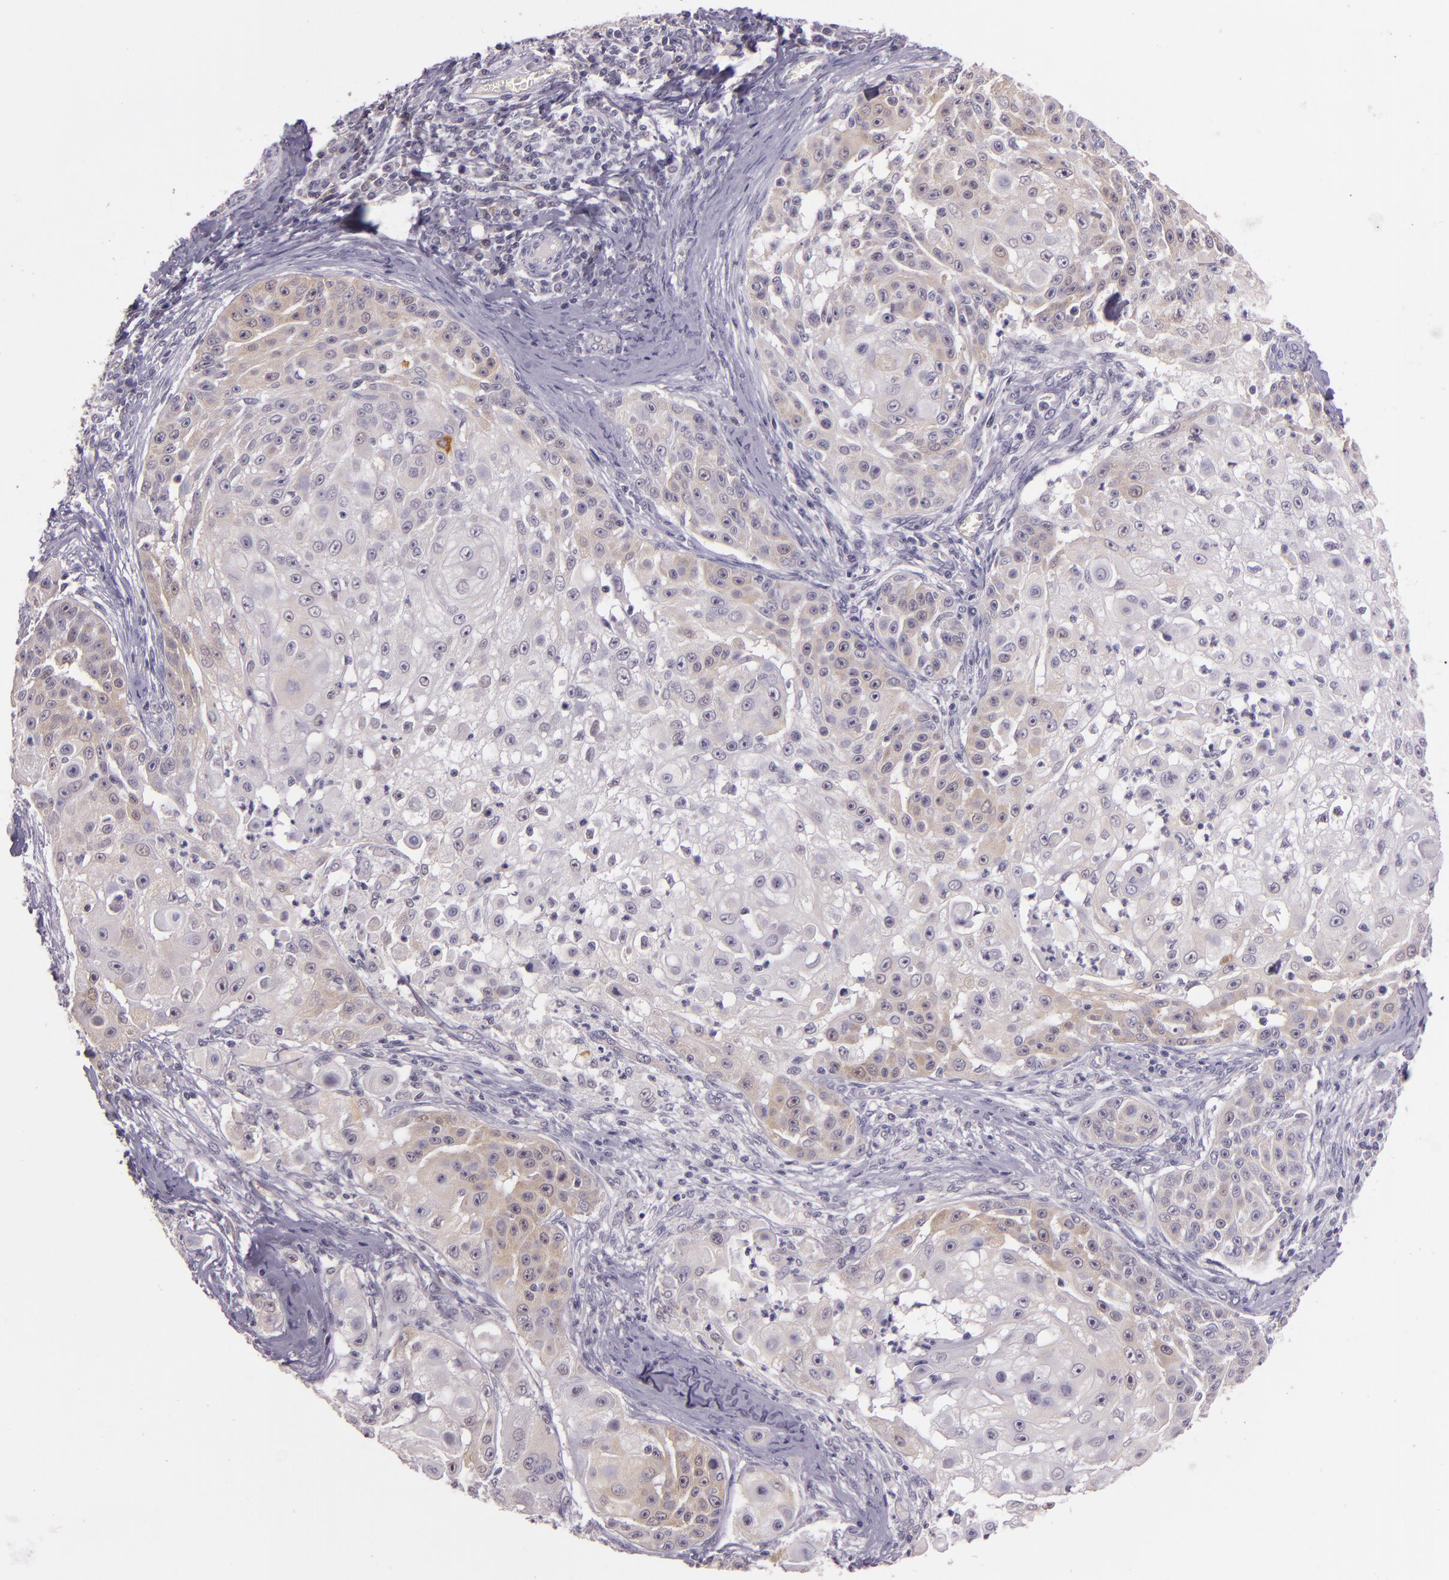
{"staining": {"intensity": "weak", "quantity": "25%-75%", "location": "cytoplasmic/membranous"}, "tissue": "skin cancer", "cell_type": "Tumor cells", "image_type": "cancer", "snomed": [{"axis": "morphology", "description": "Squamous cell carcinoma, NOS"}, {"axis": "topography", "description": "Skin"}], "caption": "Human skin cancer stained for a protein (brown) demonstrates weak cytoplasmic/membranous positive staining in approximately 25%-75% of tumor cells.", "gene": "HSPA8", "patient": {"sex": "female", "age": 57}}